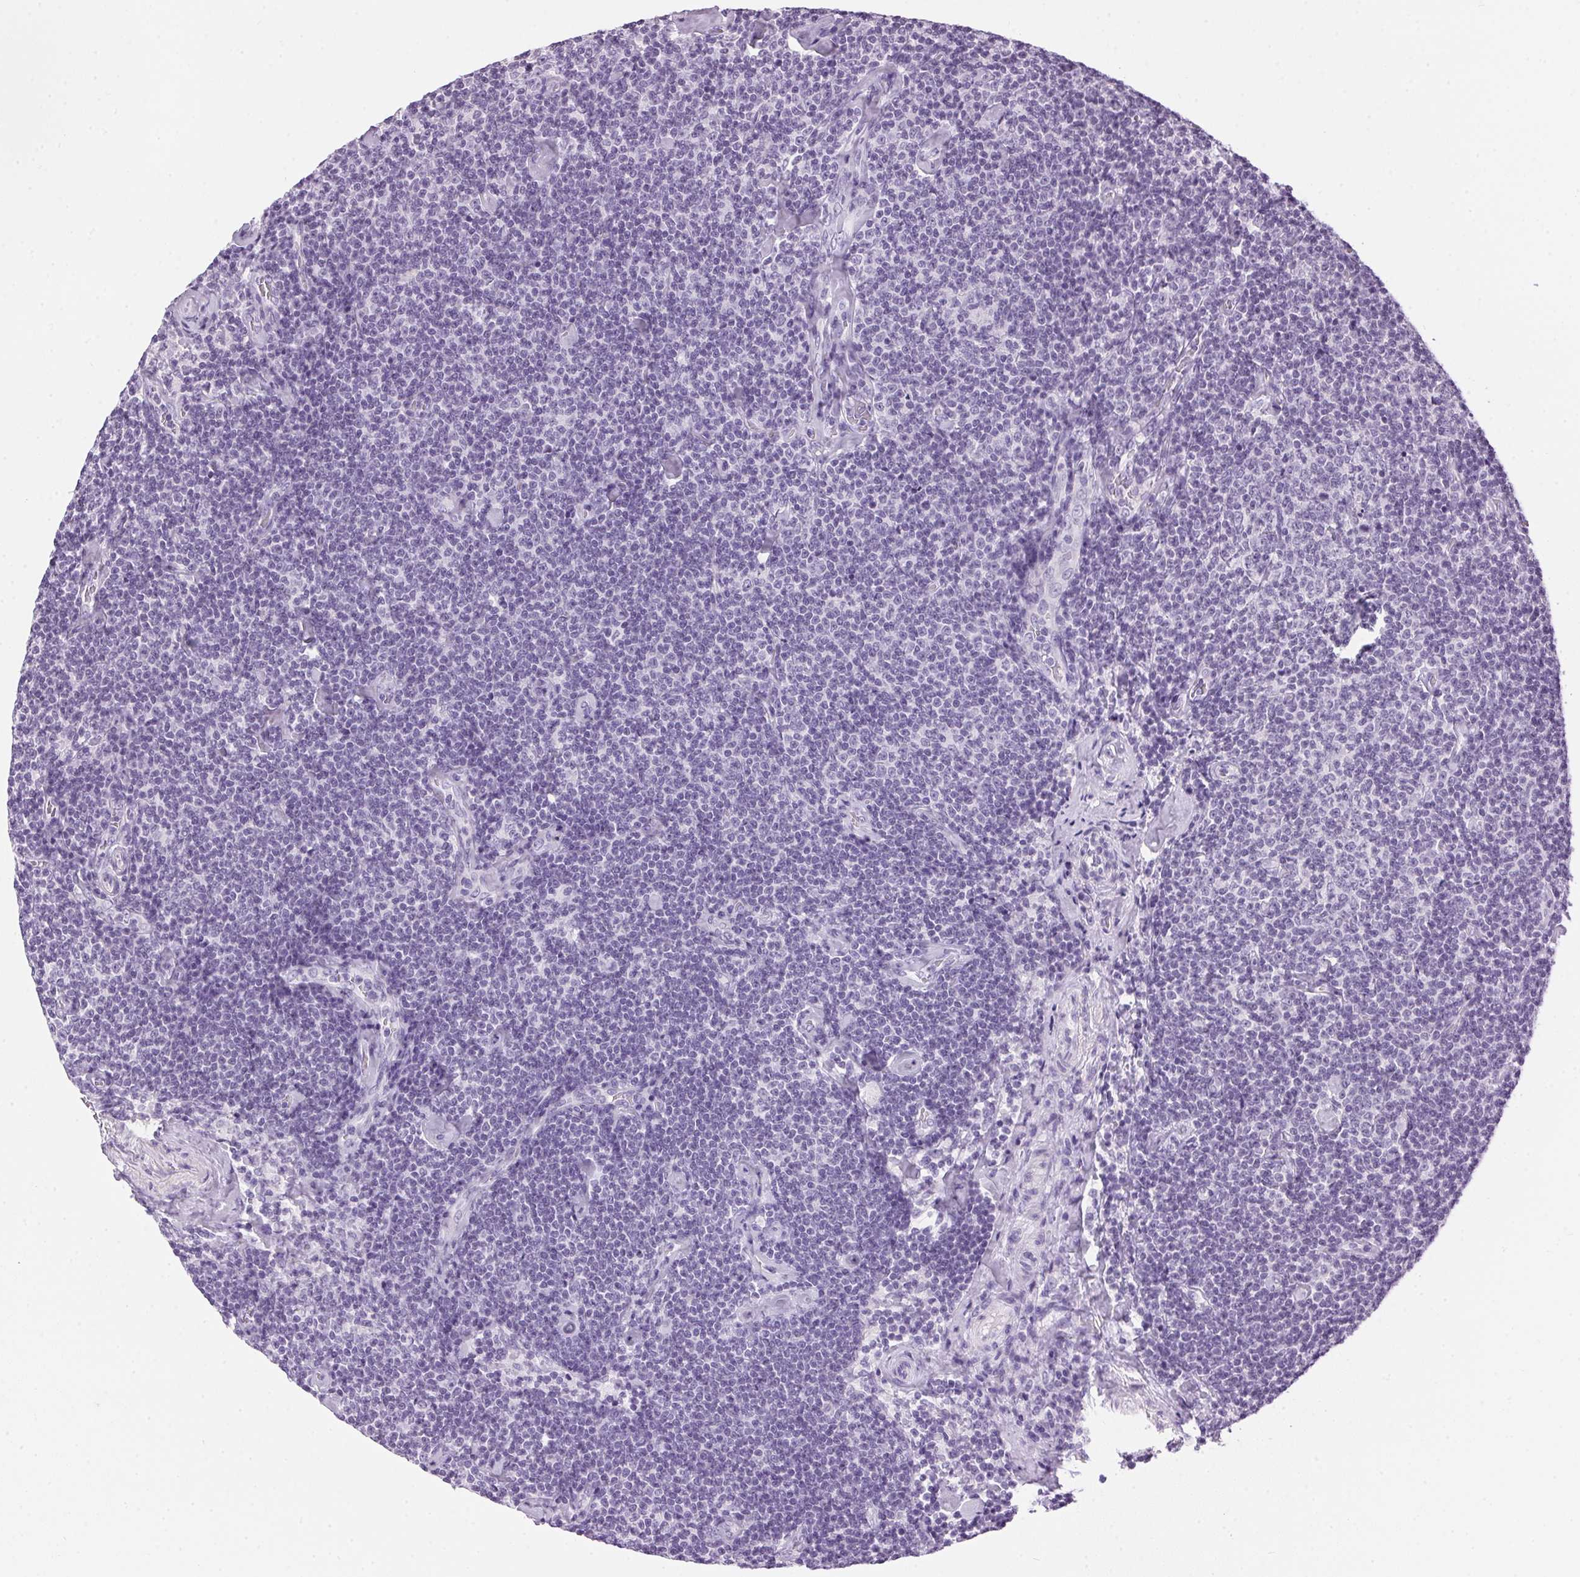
{"staining": {"intensity": "negative", "quantity": "none", "location": "none"}, "tissue": "lymphoma", "cell_type": "Tumor cells", "image_type": "cancer", "snomed": [{"axis": "morphology", "description": "Malignant lymphoma, non-Hodgkin's type, Low grade"}, {"axis": "topography", "description": "Lymph node"}], "caption": "Image shows no significant protein positivity in tumor cells of malignant lymphoma, non-Hodgkin's type (low-grade). (DAB (3,3'-diaminobenzidine) IHC, high magnification).", "gene": "SP7", "patient": {"sex": "male", "age": 81}}